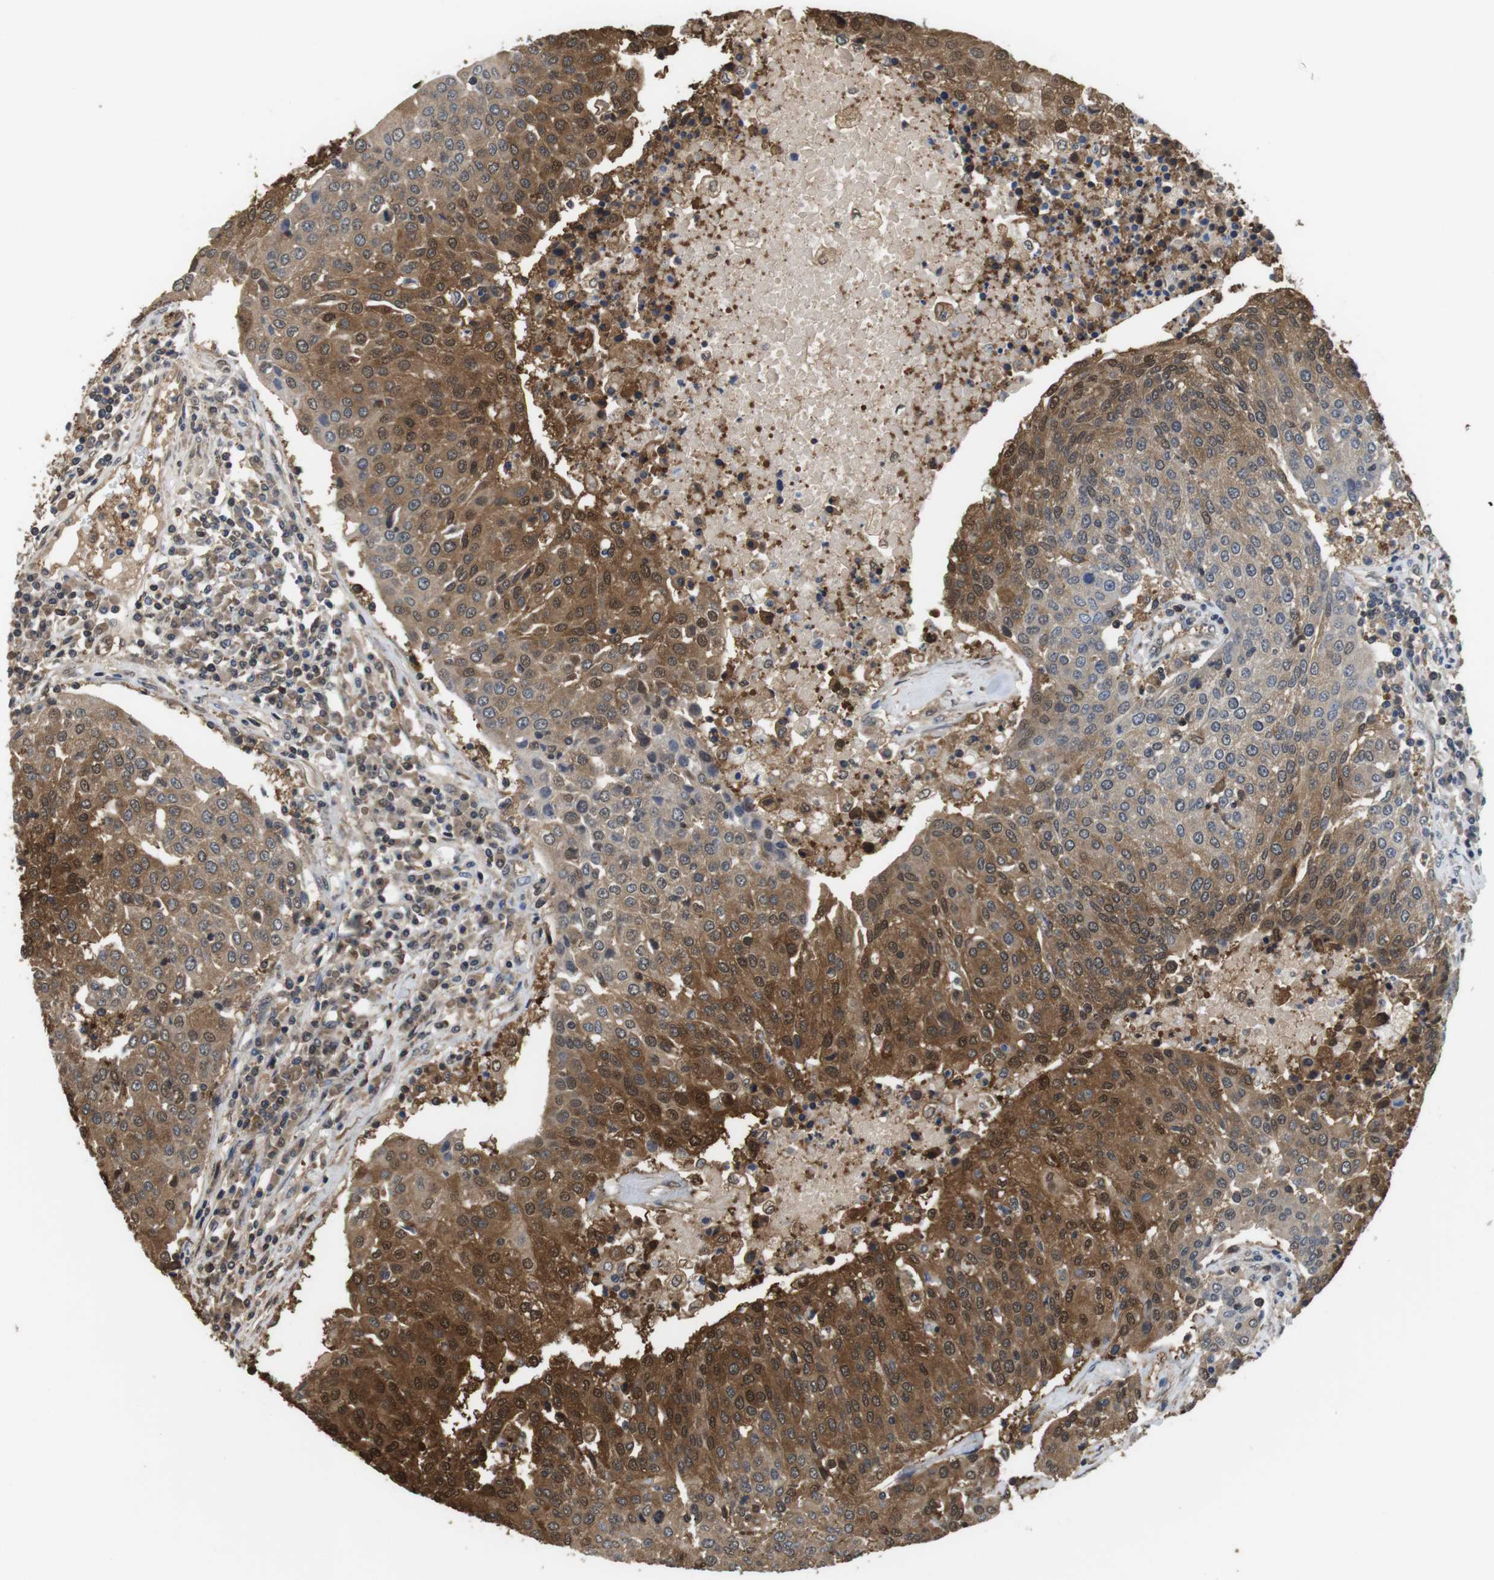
{"staining": {"intensity": "moderate", "quantity": ">75%", "location": "cytoplasmic/membranous,nuclear"}, "tissue": "urothelial cancer", "cell_type": "Tumor cells", "image_type": "cancer", "snomed": [{"axis": "morphology", "description": "Urothelial carcinoma, High grade"}, {"axis": "topography", "description": "Urinary bladder"}], "caption": "Protein expression by immunohistochemistry reveals moderate cytoplasmic/membranous and nuclear positivity in approximately >75% of tumor cells in urothelial cancer. The staining was performed using DAB (3,3'-diaminobenzidine), with brown indicating positive protein expression. Nuclei are stained blue with hematoxylin.", "gene": "LDHA", "patient": {"sex": "female", "age": 85}}